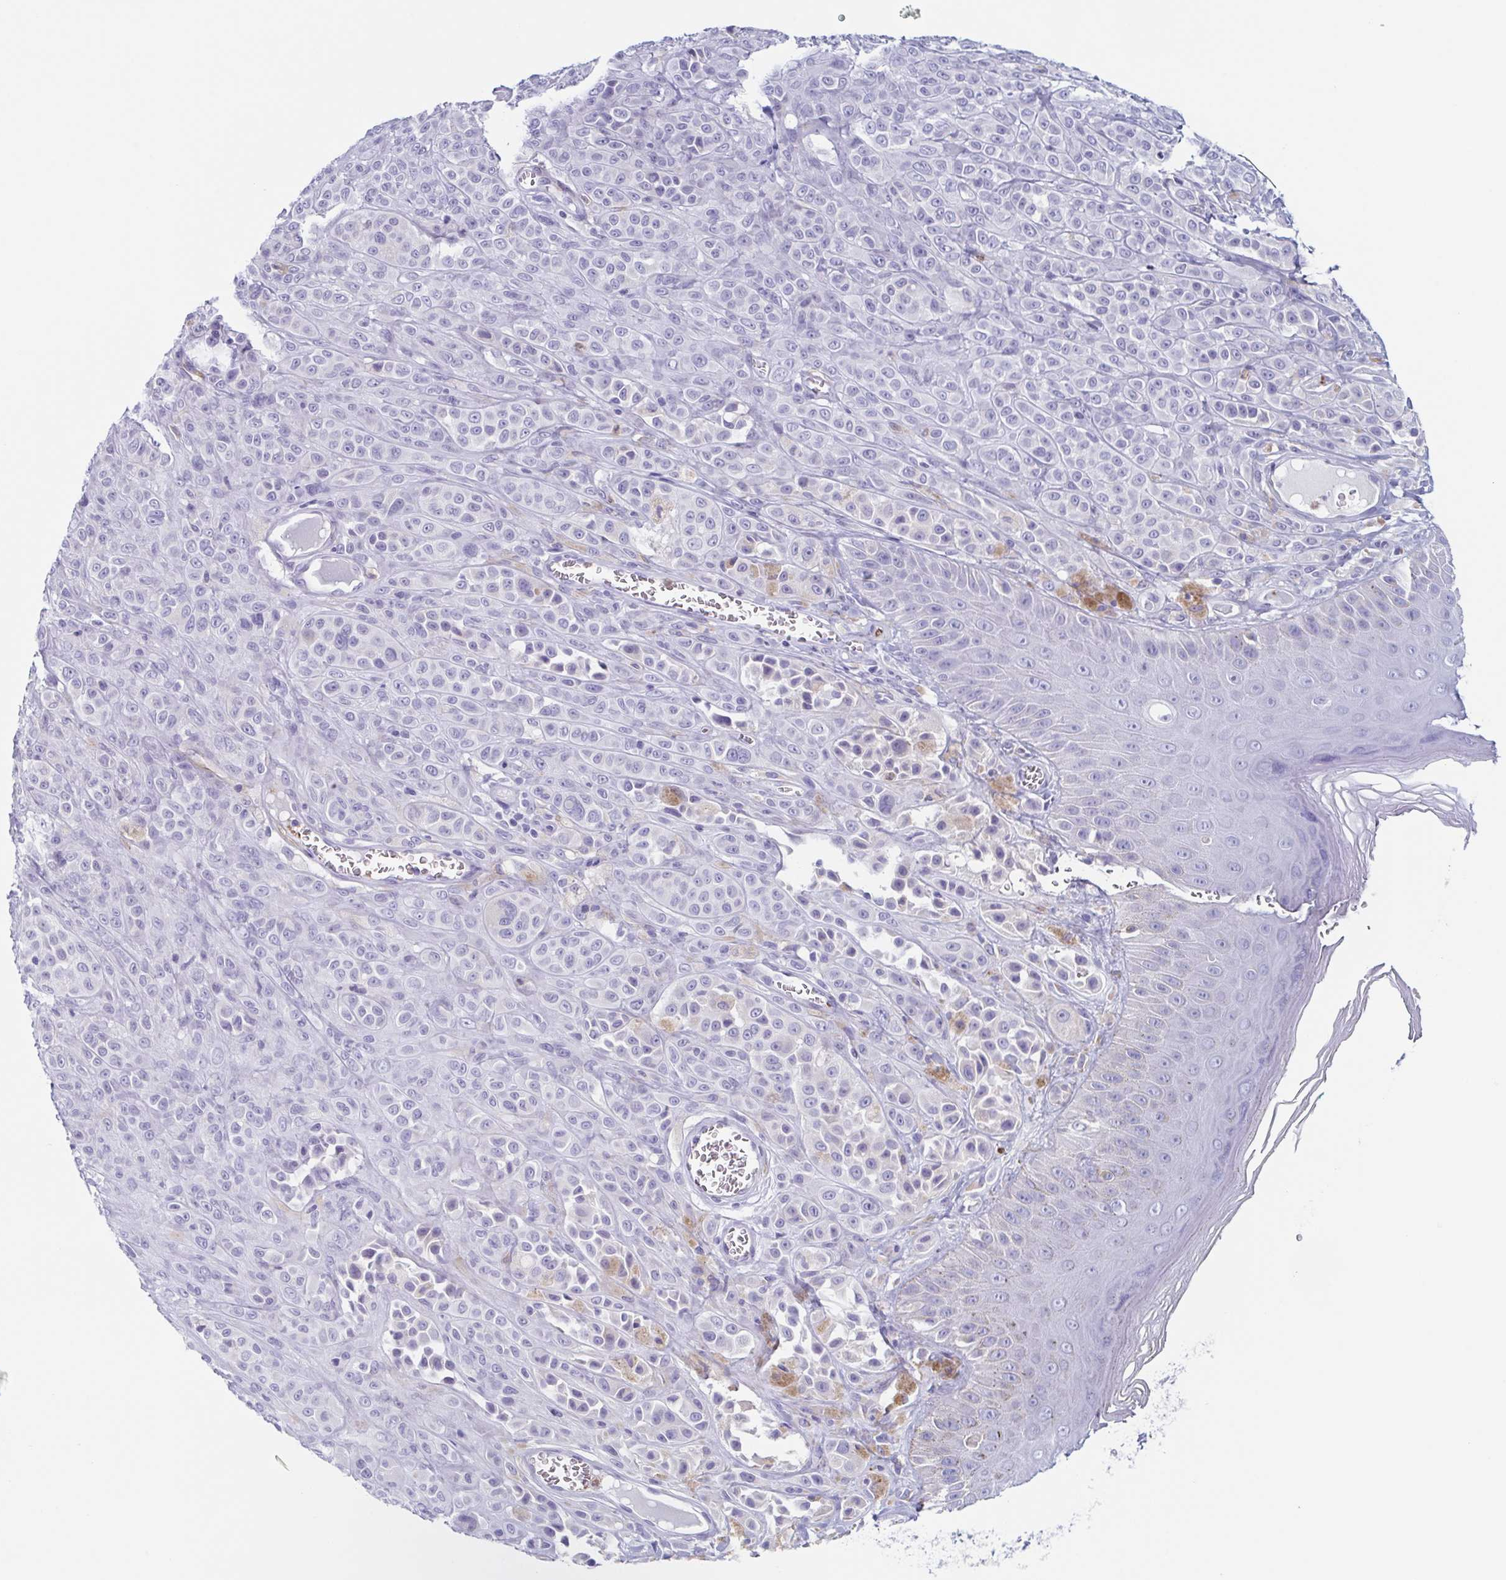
{"staining": {"intensity": "negative", "quantity": "none", "location": "none"}, "tissue": "melanoma", "cell_type": "Tumor cells", "image_type": "cancer", "snomed": [{"axis": "morphology", "description": "Malignant melanoma, NOS"}, {"axis": "topography", "description": "Skin"}], "caption": "A histopathology image of human melanoma is negative for staining in tumor cells. (DAB (3,3'-diaminobenzidine) immunohistochemistry (IHC), high magnification).", "gene": "LYRM2", "patient": {"sex": "male", "age": 67}}